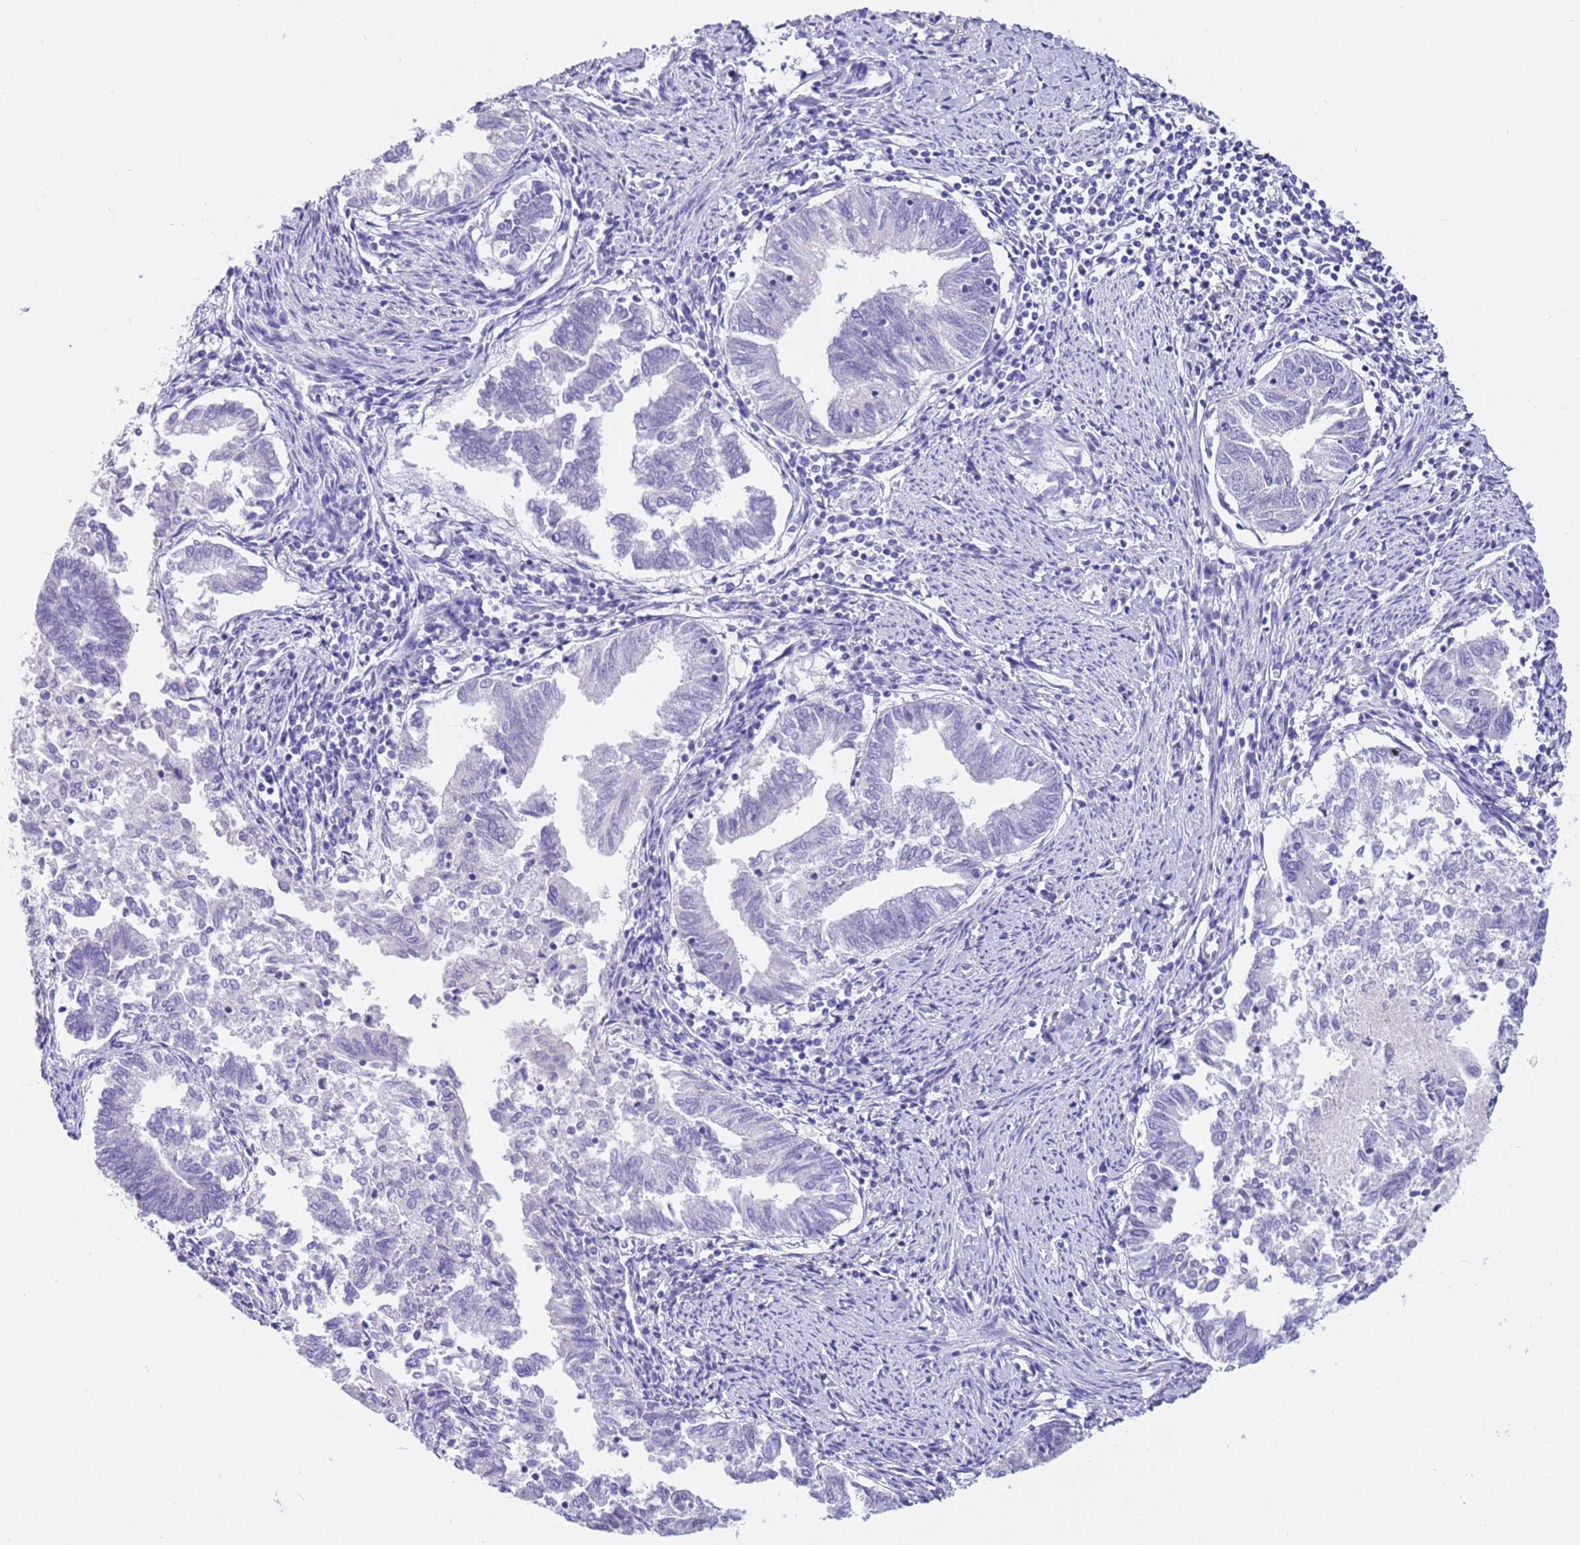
{"staining": {"intensity": "negative", "quantity": "none", "location": "none"}, "tissue": "endometrial cancer", "cell_type": "Tumor cells", "image_type": "cancer", "snomed": [{"axis": "morphology", "description": "Adenocarcinoma, NOS"}, {"axis": "topography", "description": "Endometrium"}], "caption": "Tumor cells show no significant staining in adenocarcinoma (endometrial).", "gene": "CPB1", "patient": {"sex": "female", "age": 79}}